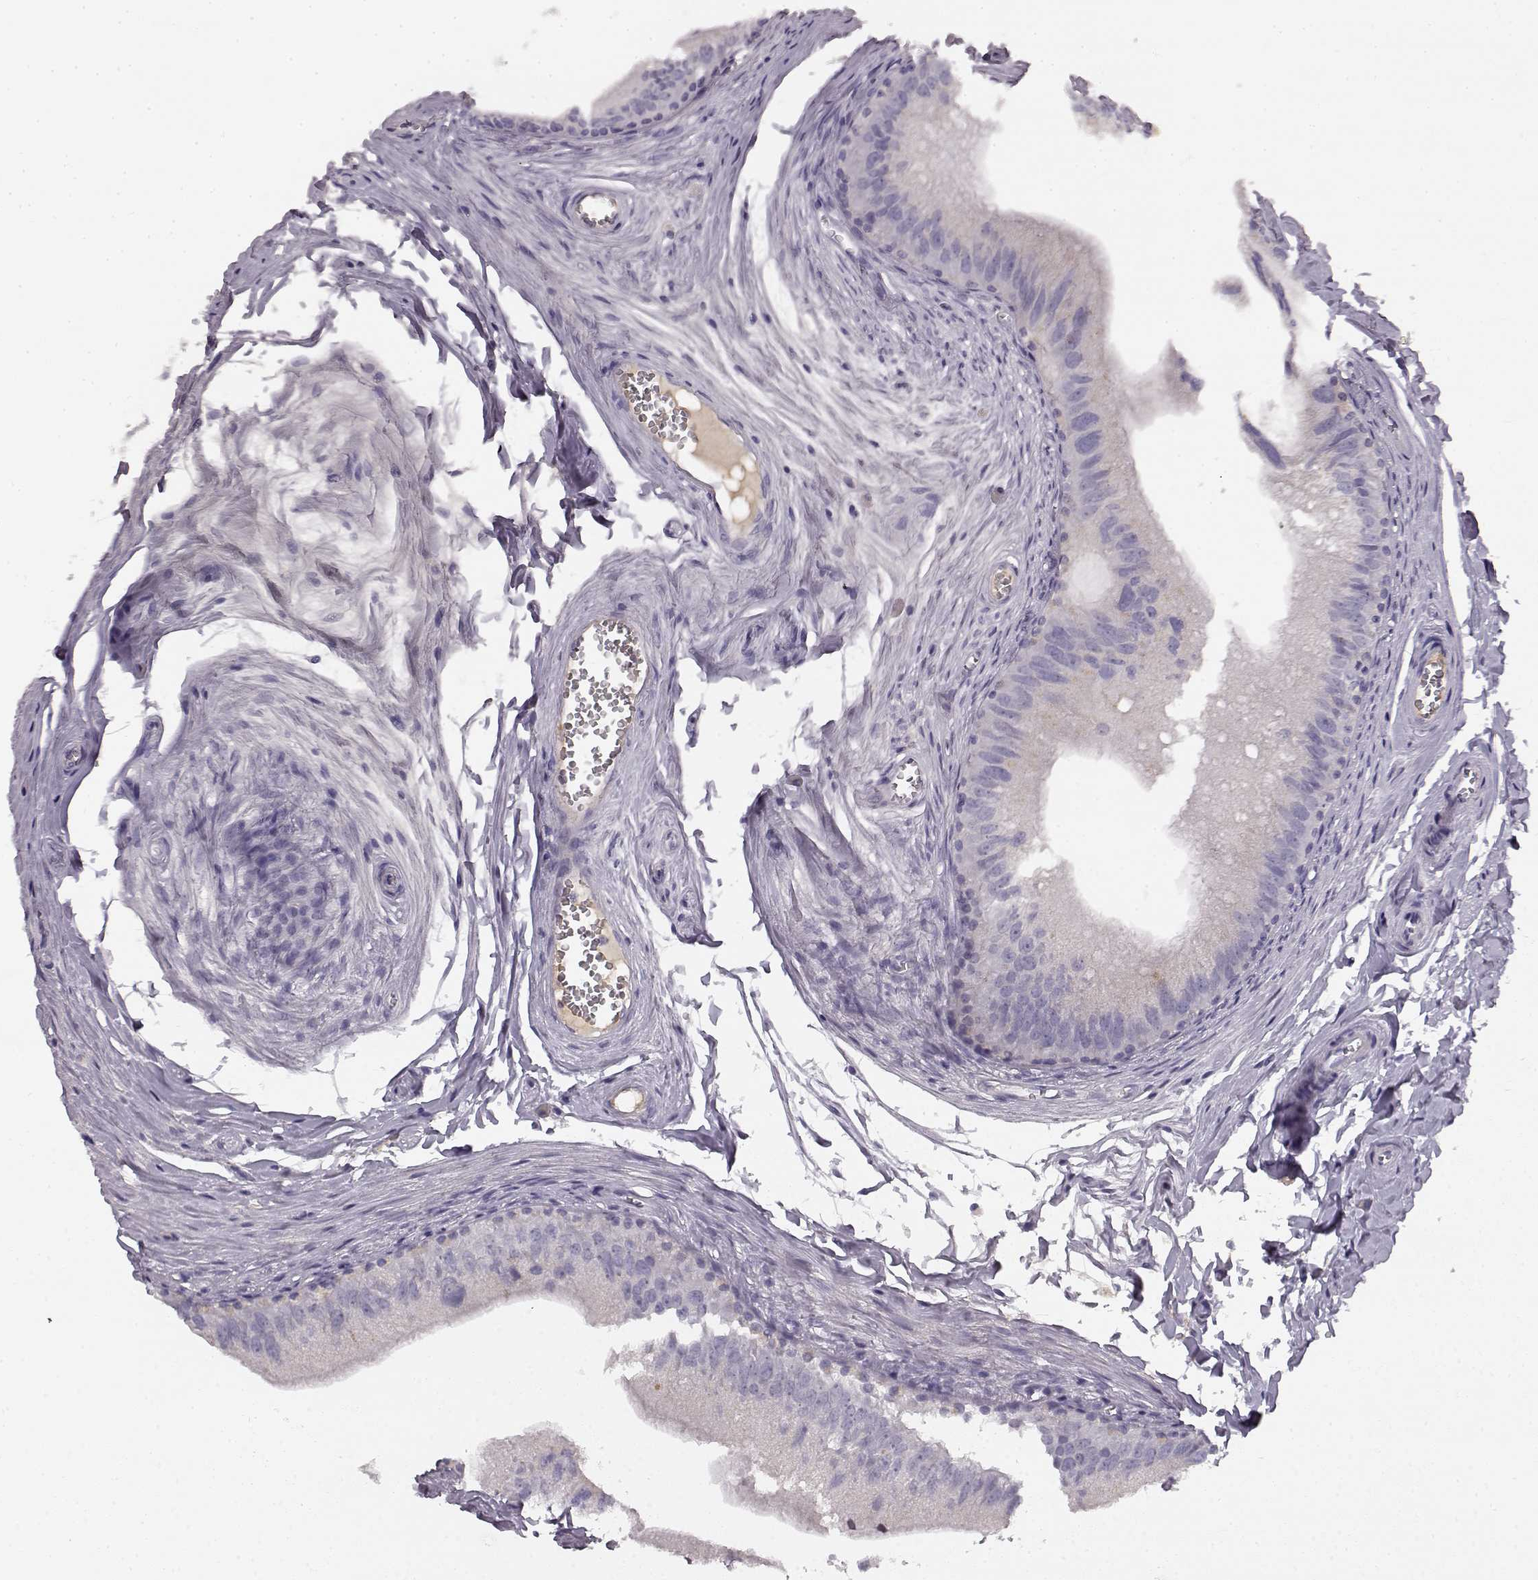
{"staining": {"intensity": "negative", "quantity": "none", "location": "none"}, "tissue": "epididymis", "cell_type": "Glandular cells", "image_type": "normal", "snomed": [{"axis": "morphology", "description": "Normal tissue, NOS"}, {"axis": "topography", "description": "Epididymis"}], "caption": "High power microscopy photomicrograph of an immunohistochemistry (IHC) photomicrograph of normal epididymis, revealing no significant expression in glandular cells.", "gene": "KIAA0319", "patient": {"sex": "male", "age": 45}}